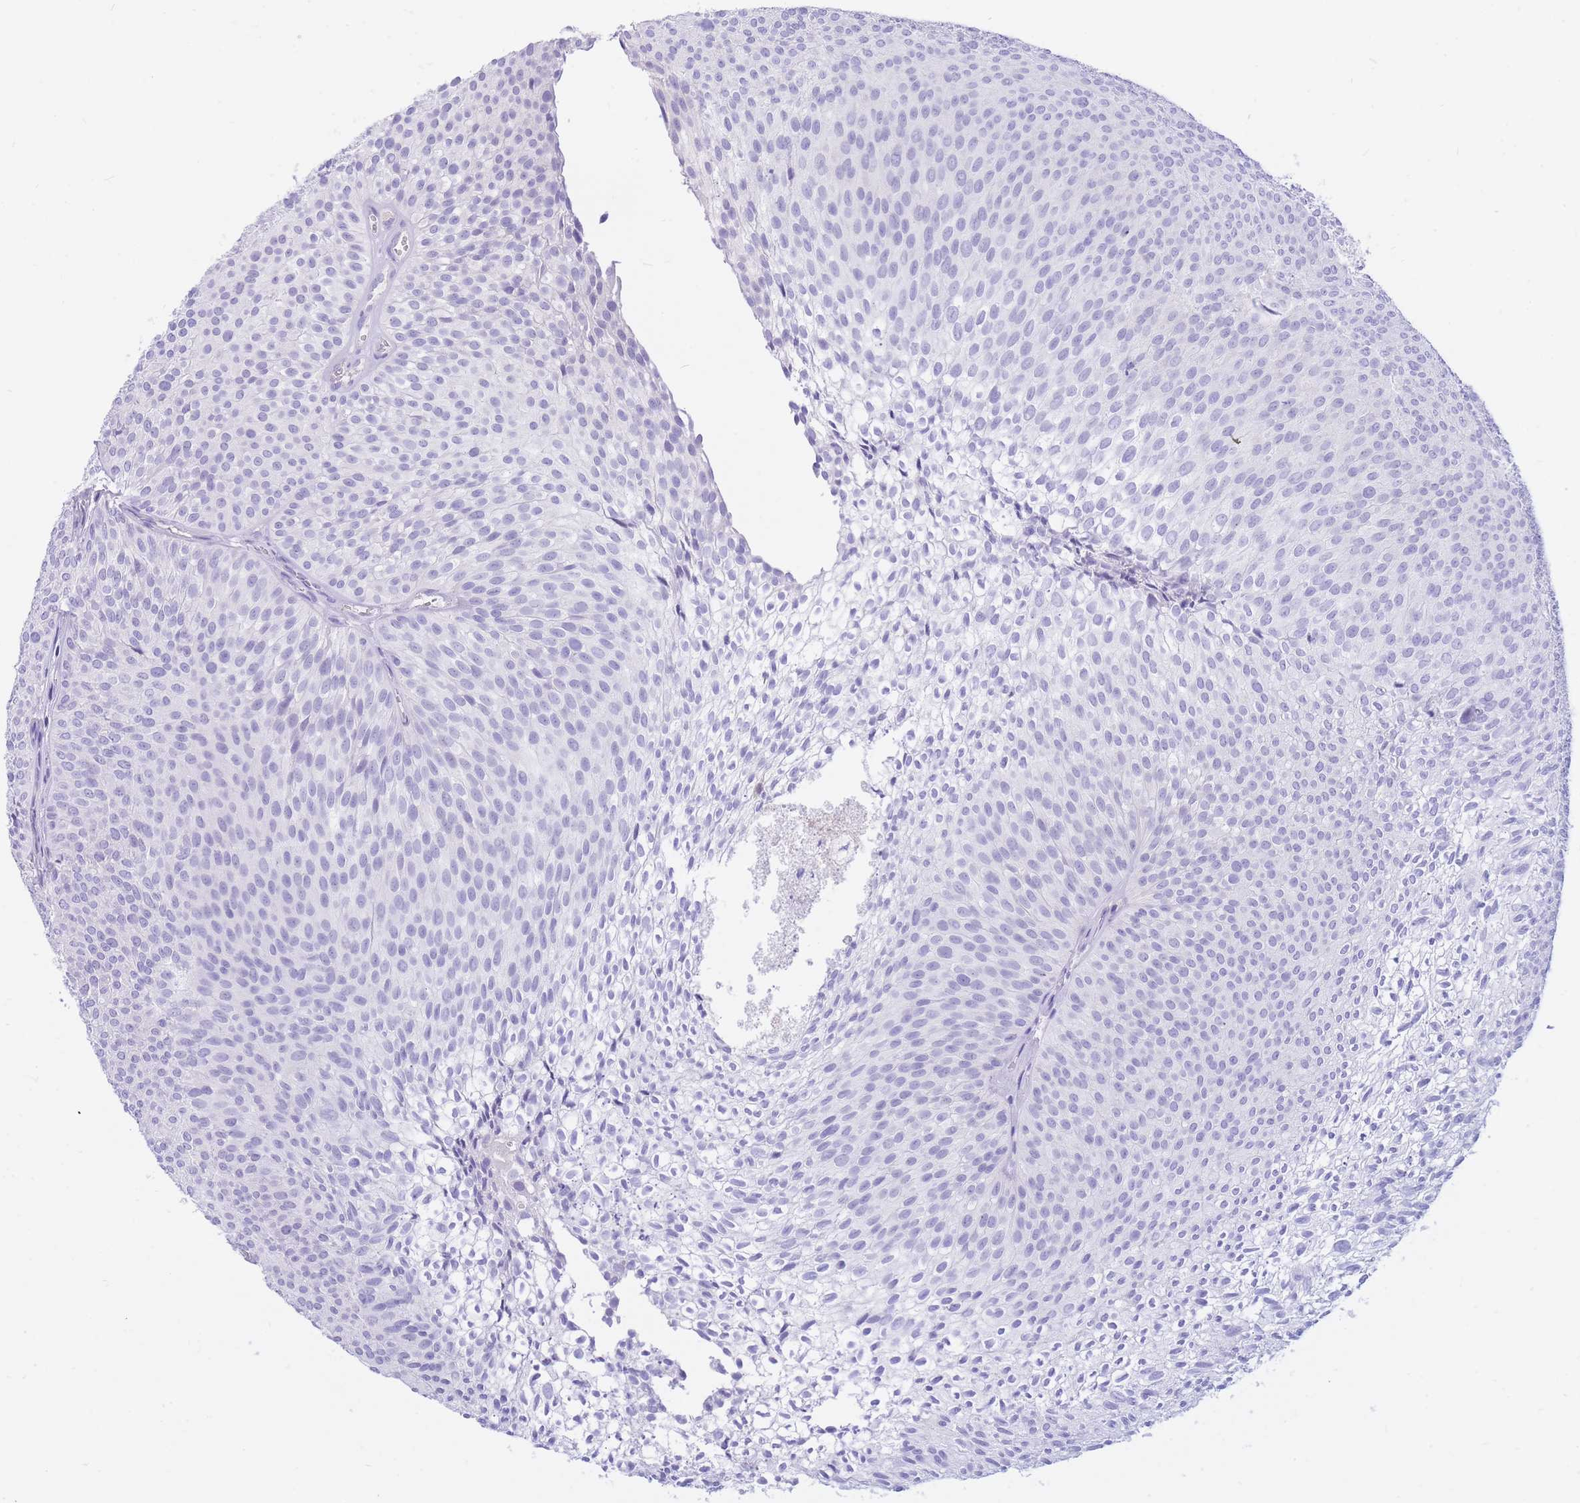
{"staining": {"intensity": "negative", "quantity": "none", "location": "none"}, "tissue": "urothelial cancer", "cell_type": "Tumor cells", "image_type": "cancer", "snomed": [{"axis": "morphology", "description": "Urothelial carcinoma, Low grade"}, {"axis": "topography", "description": "Urinary bladder"}], "caption": "Photomicrograph shows no protein positivity in tumor cells of low-grade urothelial carcinoma tissue.", "gene": "SULT1A1", "patient": {"sex": "male", "age": 91}}